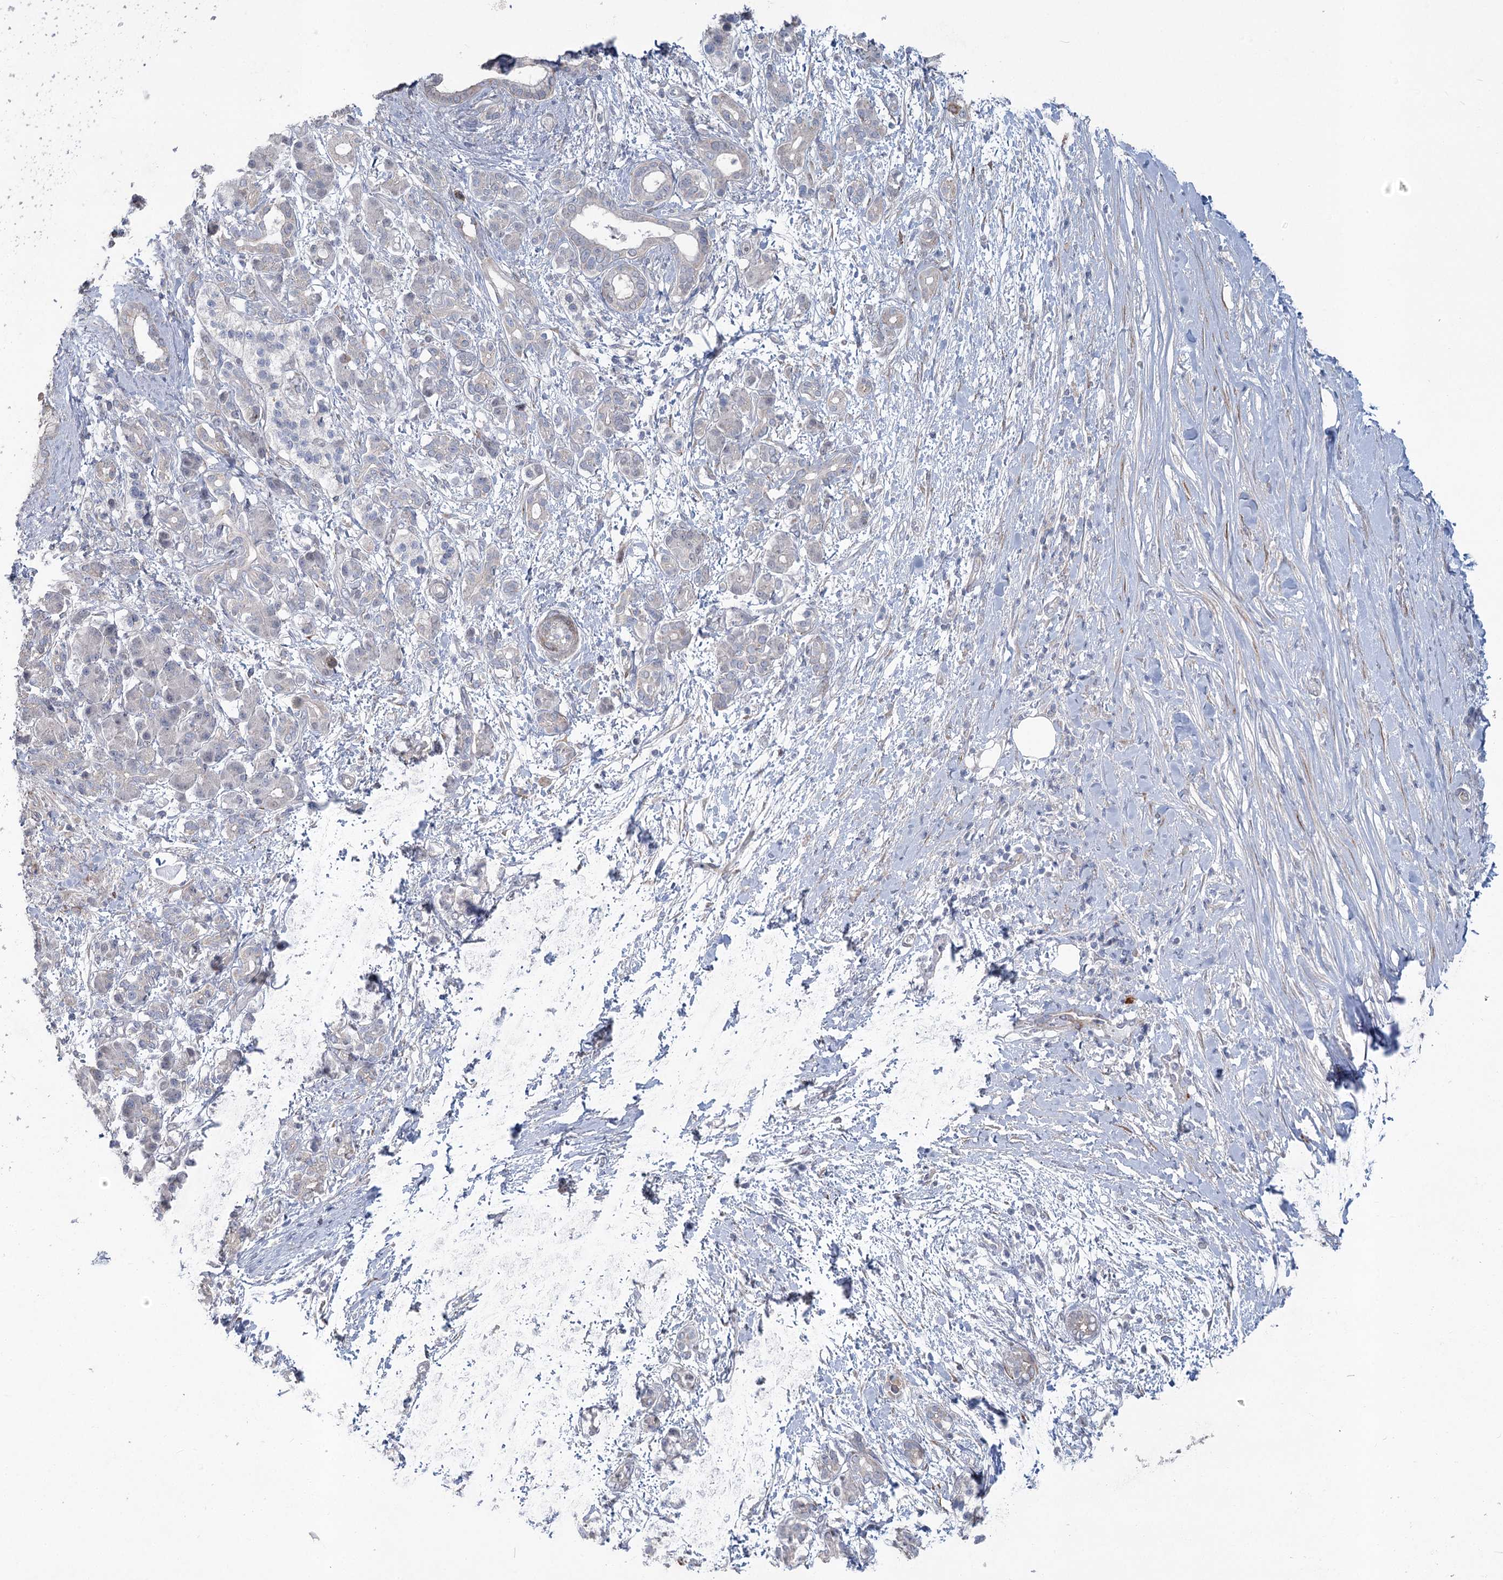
{"staining": {"intensity": "negative", "quantity": "none", "location": "none"}, "tissue": "pancreatic cancer", "cell_type": "Tumor cells", "image_type": "cancer", "snomed": [{"axis": "morphology", "description": "Adenocarcinoma, NOS"}, {"axis": "topography", "description": "Pancreas"}], "caption": "The image exhibits no significant staining in tumor cells of pancreatic cancer. (Stains: DAB immunohistochemistry (IHC) with hematoxylin counter stain, Microscopy: brightfield microscopy at high magnification).", "gene": "ABITRAM", "patient": {"sex": "female", "age": 55}}